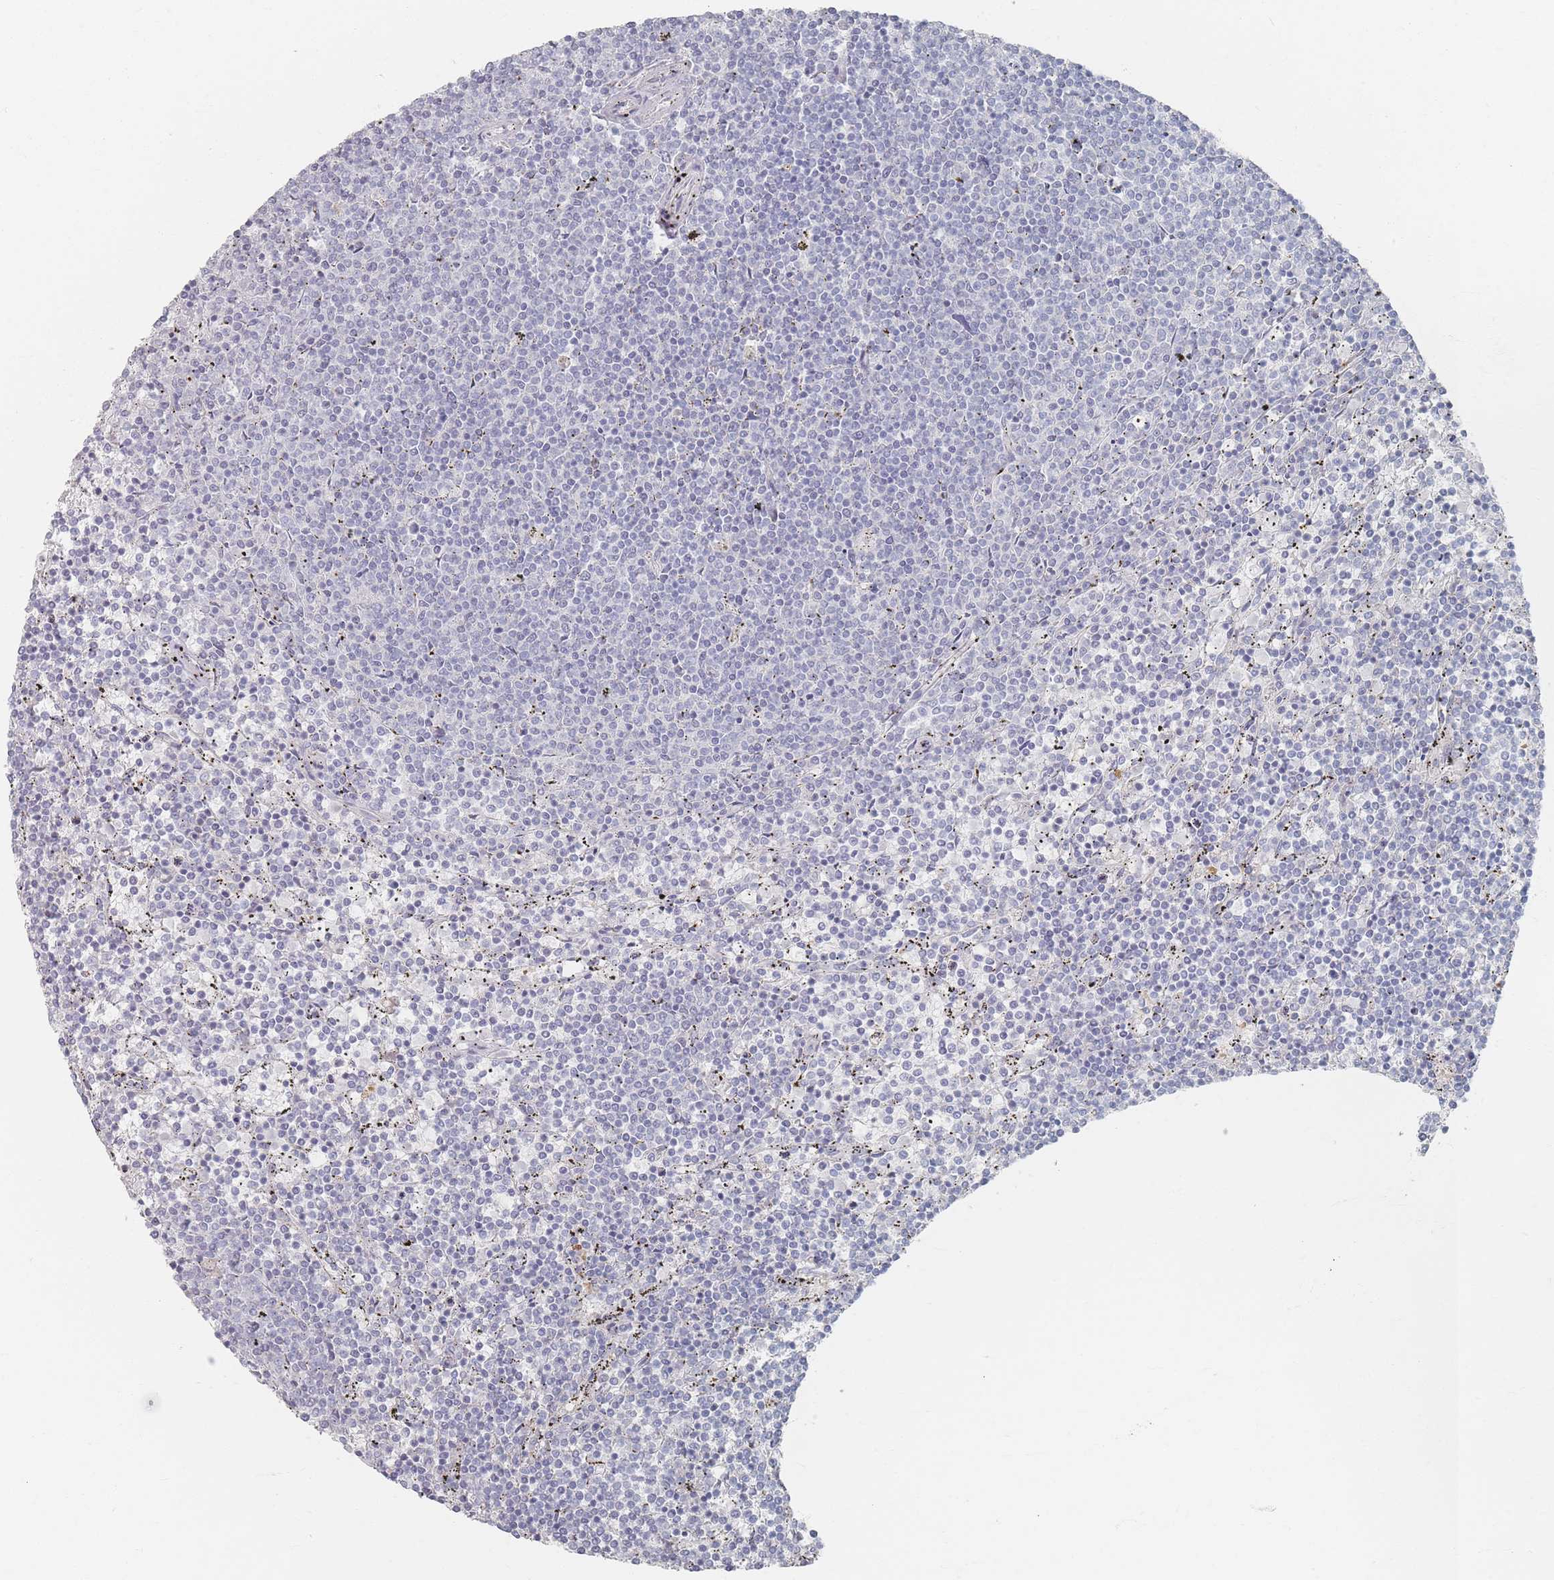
{"staining": {"intensity": "negative", "quantity": "none", "location": "none"}, "tissue": "lymphoma", "cell_type": "Tumor cells", "image_type": "cancer", "snomed": [{"axis": "morphology", "description": "Malignant lymphoma, non-Hodgkin's type, Low grade"}, {"axis": "topography", "description": "Spleen"}], "caption": "Tumor cells show no significant protein positivity in low-grade malignant lymphoma, non-Hodgkin's type.", "gene": "SLC2A11", "patient": {"sex": "female", "age": 50}}